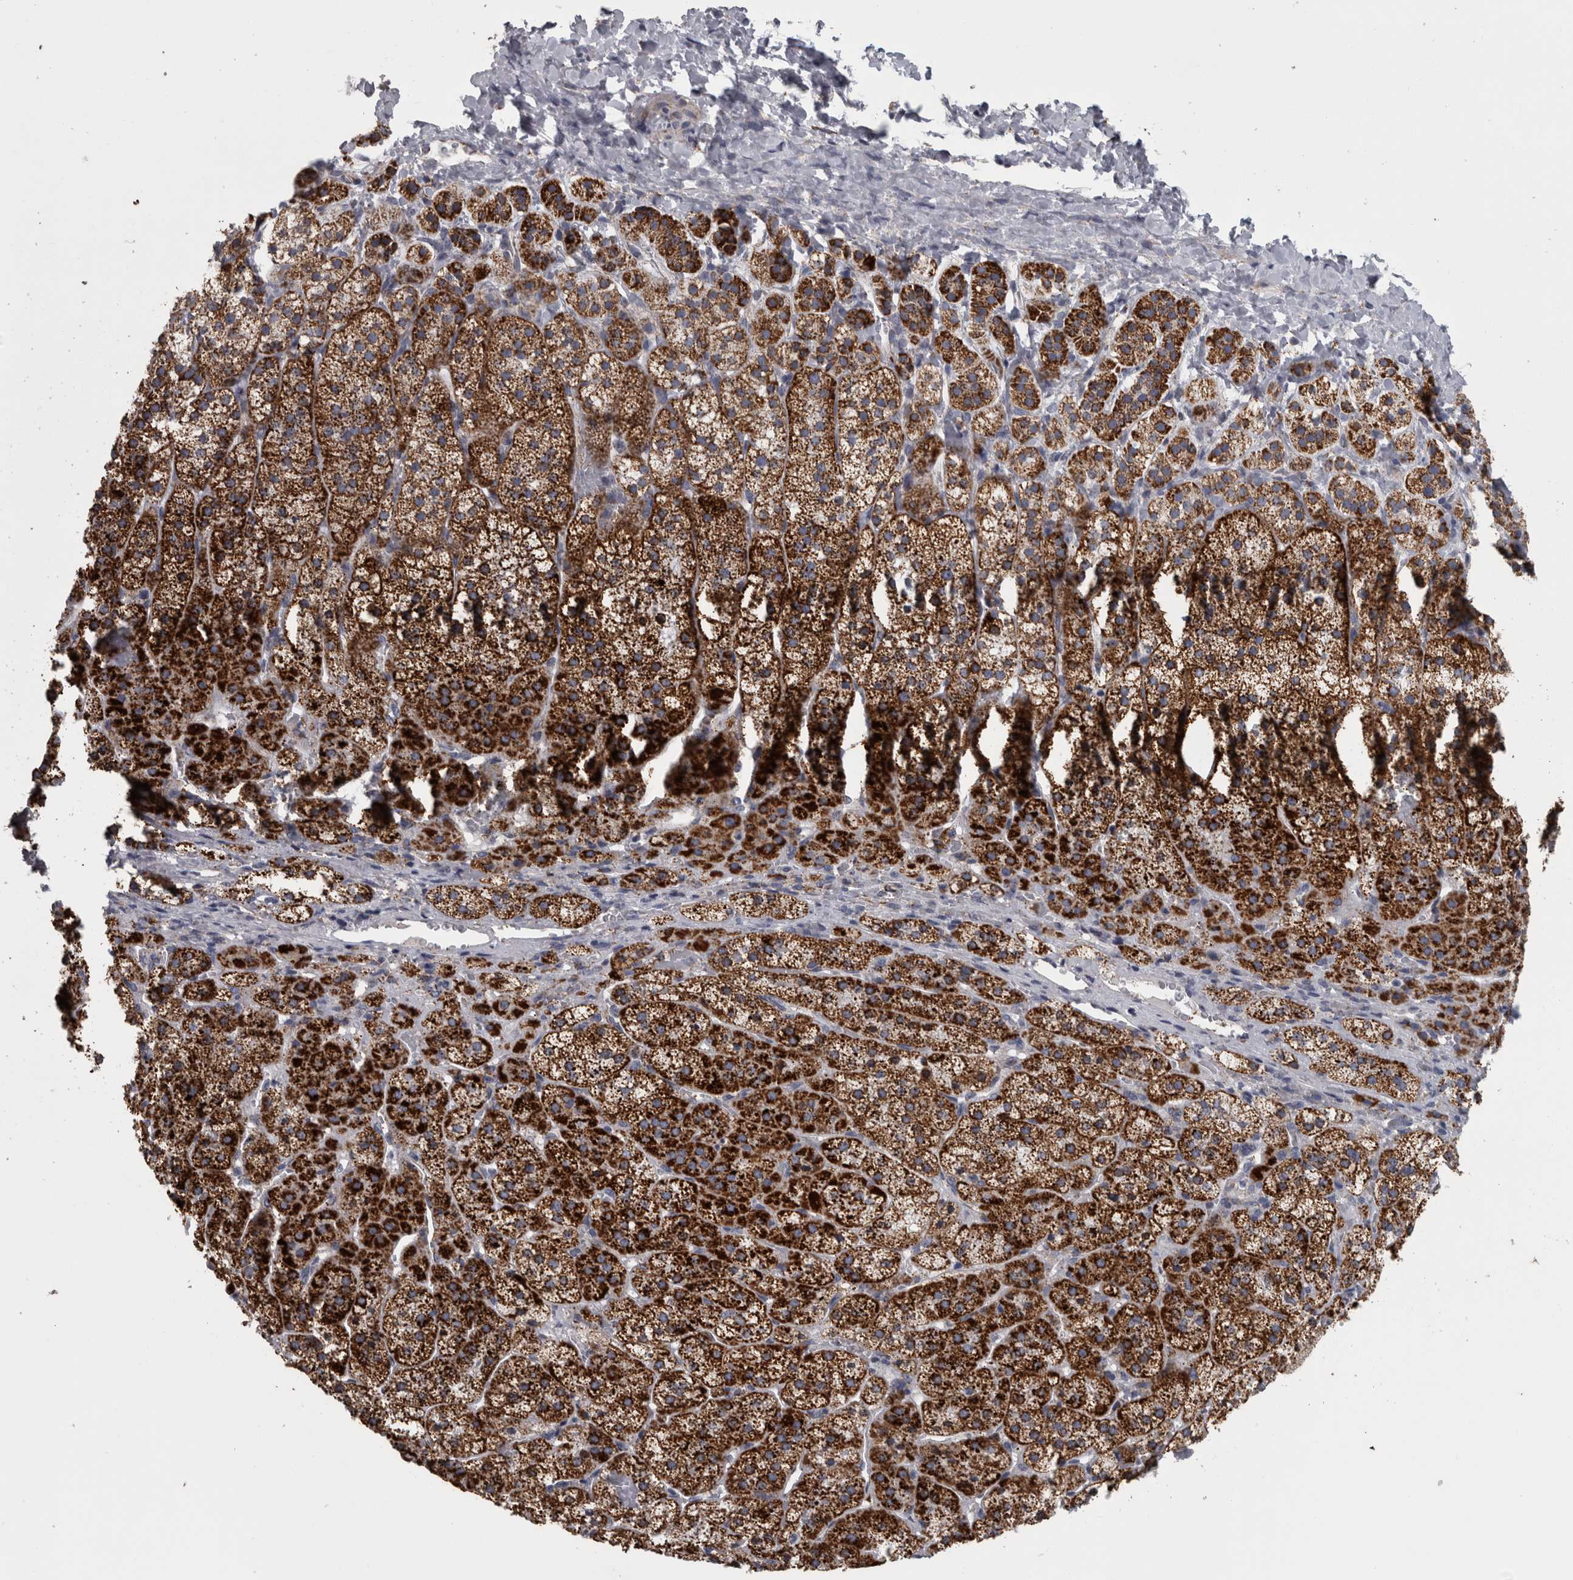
{"staining": {"intensity": "strong", "quantity": ">75%", "location": "cytoplasmic/membranous"}, "tissue": "adrenal gland", "cell_type": "Glandular cells", "image_type": "normal", "snomed": [{"axis": "morphology", "description": "Normal tissue, NOS"}, {"axis": "topography", "description": "Adrenal gland"}], "caption": "Immunohistochemical staining of normal adrenal gland reveals strong cytoplasmic/membranous protein expression in approximately >75% of glandular cells.", "gene": "DBT", "patient": {"sex": "female", "age": 44}}